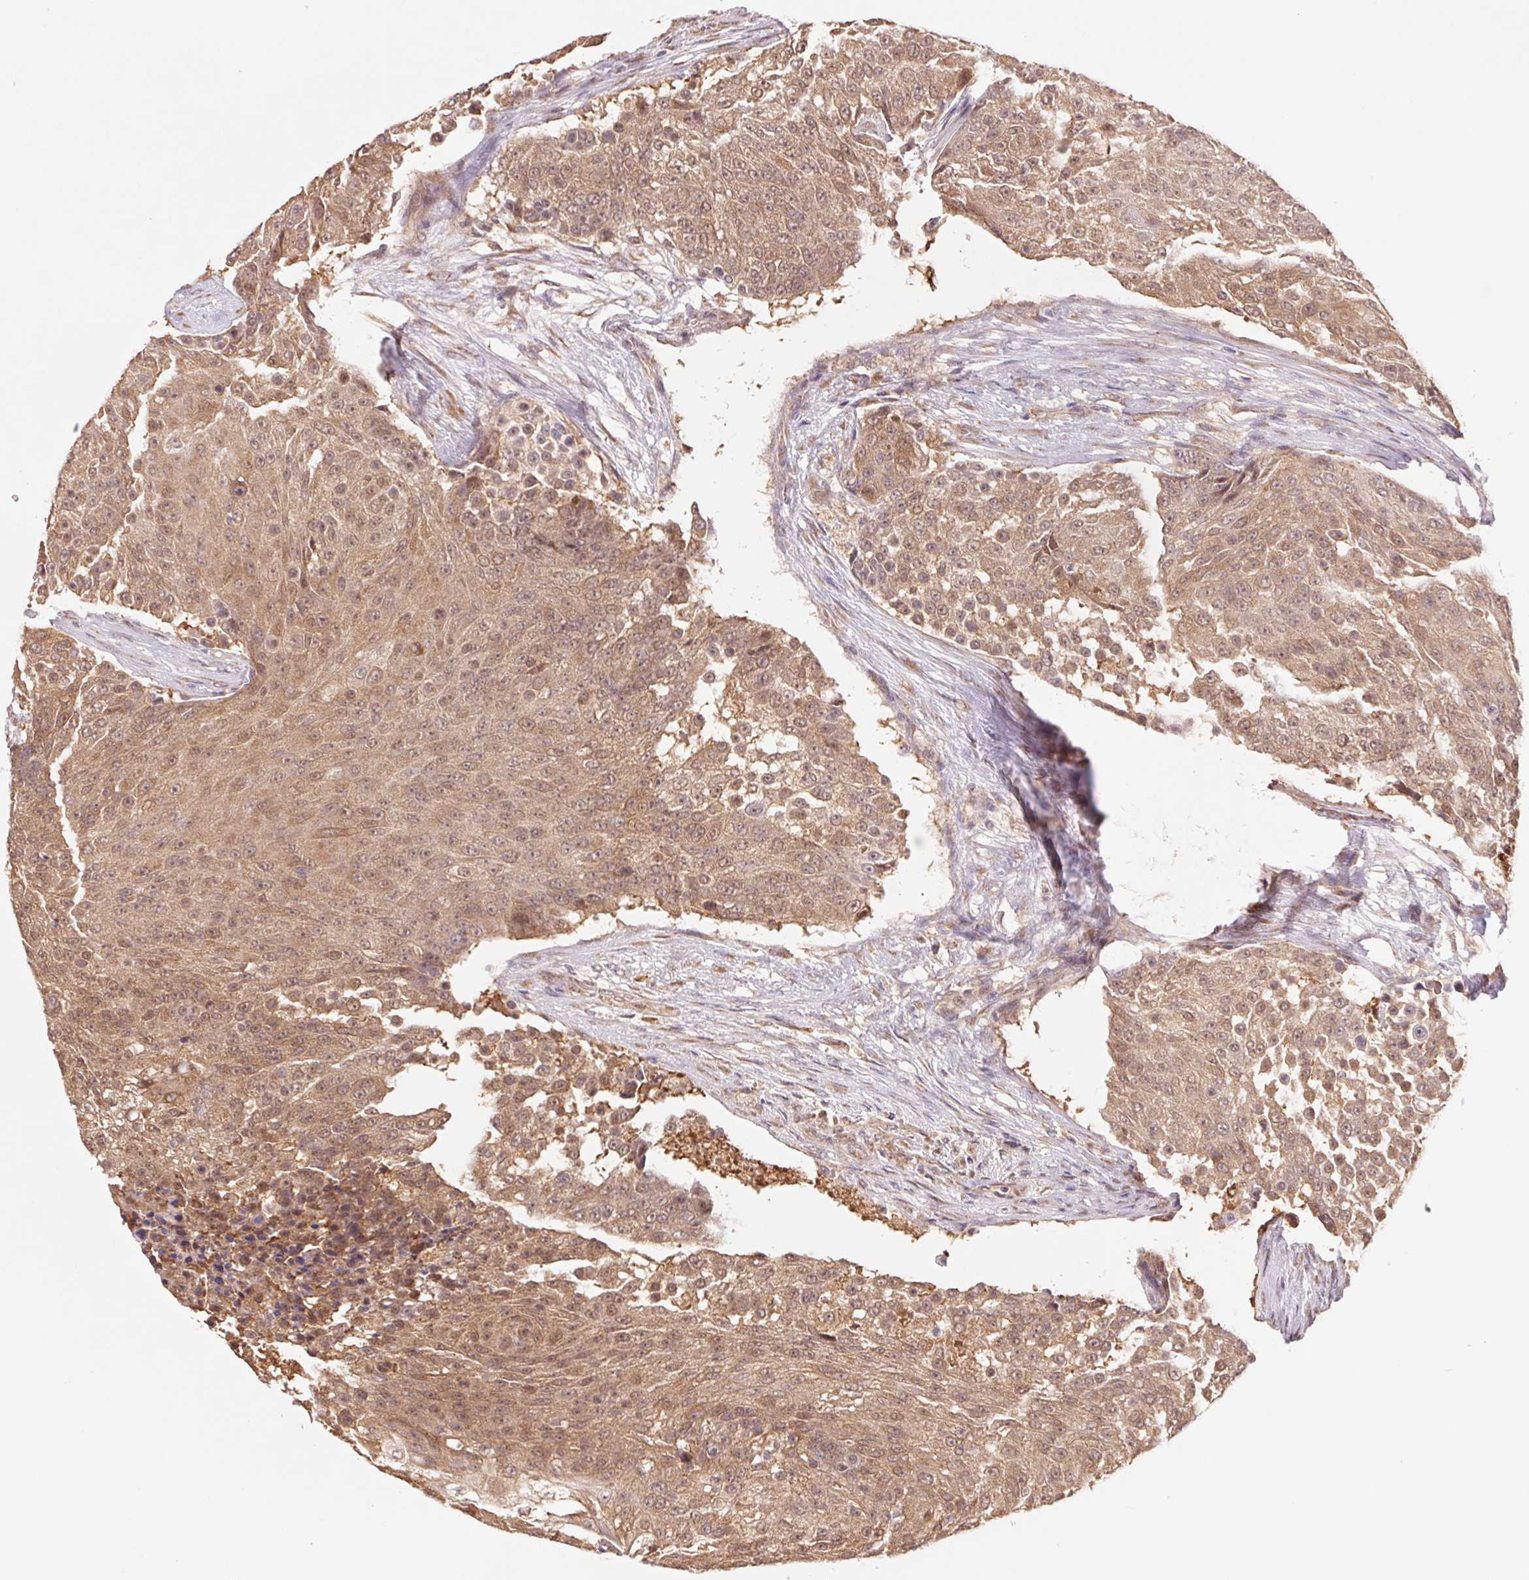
{"staining": {"intensity": "moderate", "quantity": ">75%", "location": "cytoplasmic/membranous,nuclear"}, "tissue": "urothelial cancer", "cell_type": "Tumor cells", "image_type": "cancer", "snomed": [{"axis": "morphology", "description": "Urothelial carcinoma, High grade"}, {"axis": "topography", "description": "Urinary bladder"}], "caption": "A high-resolution image shows immunohistochemistry (IHC) staining of high-grade urothelial carcinoma, which demonstrates moderate cytoplasmic/membranous and nuclear expression in approximately >75% of tumor cells.", "gene": "RRM1", "patient": {"sex": "female", "age": 63}}